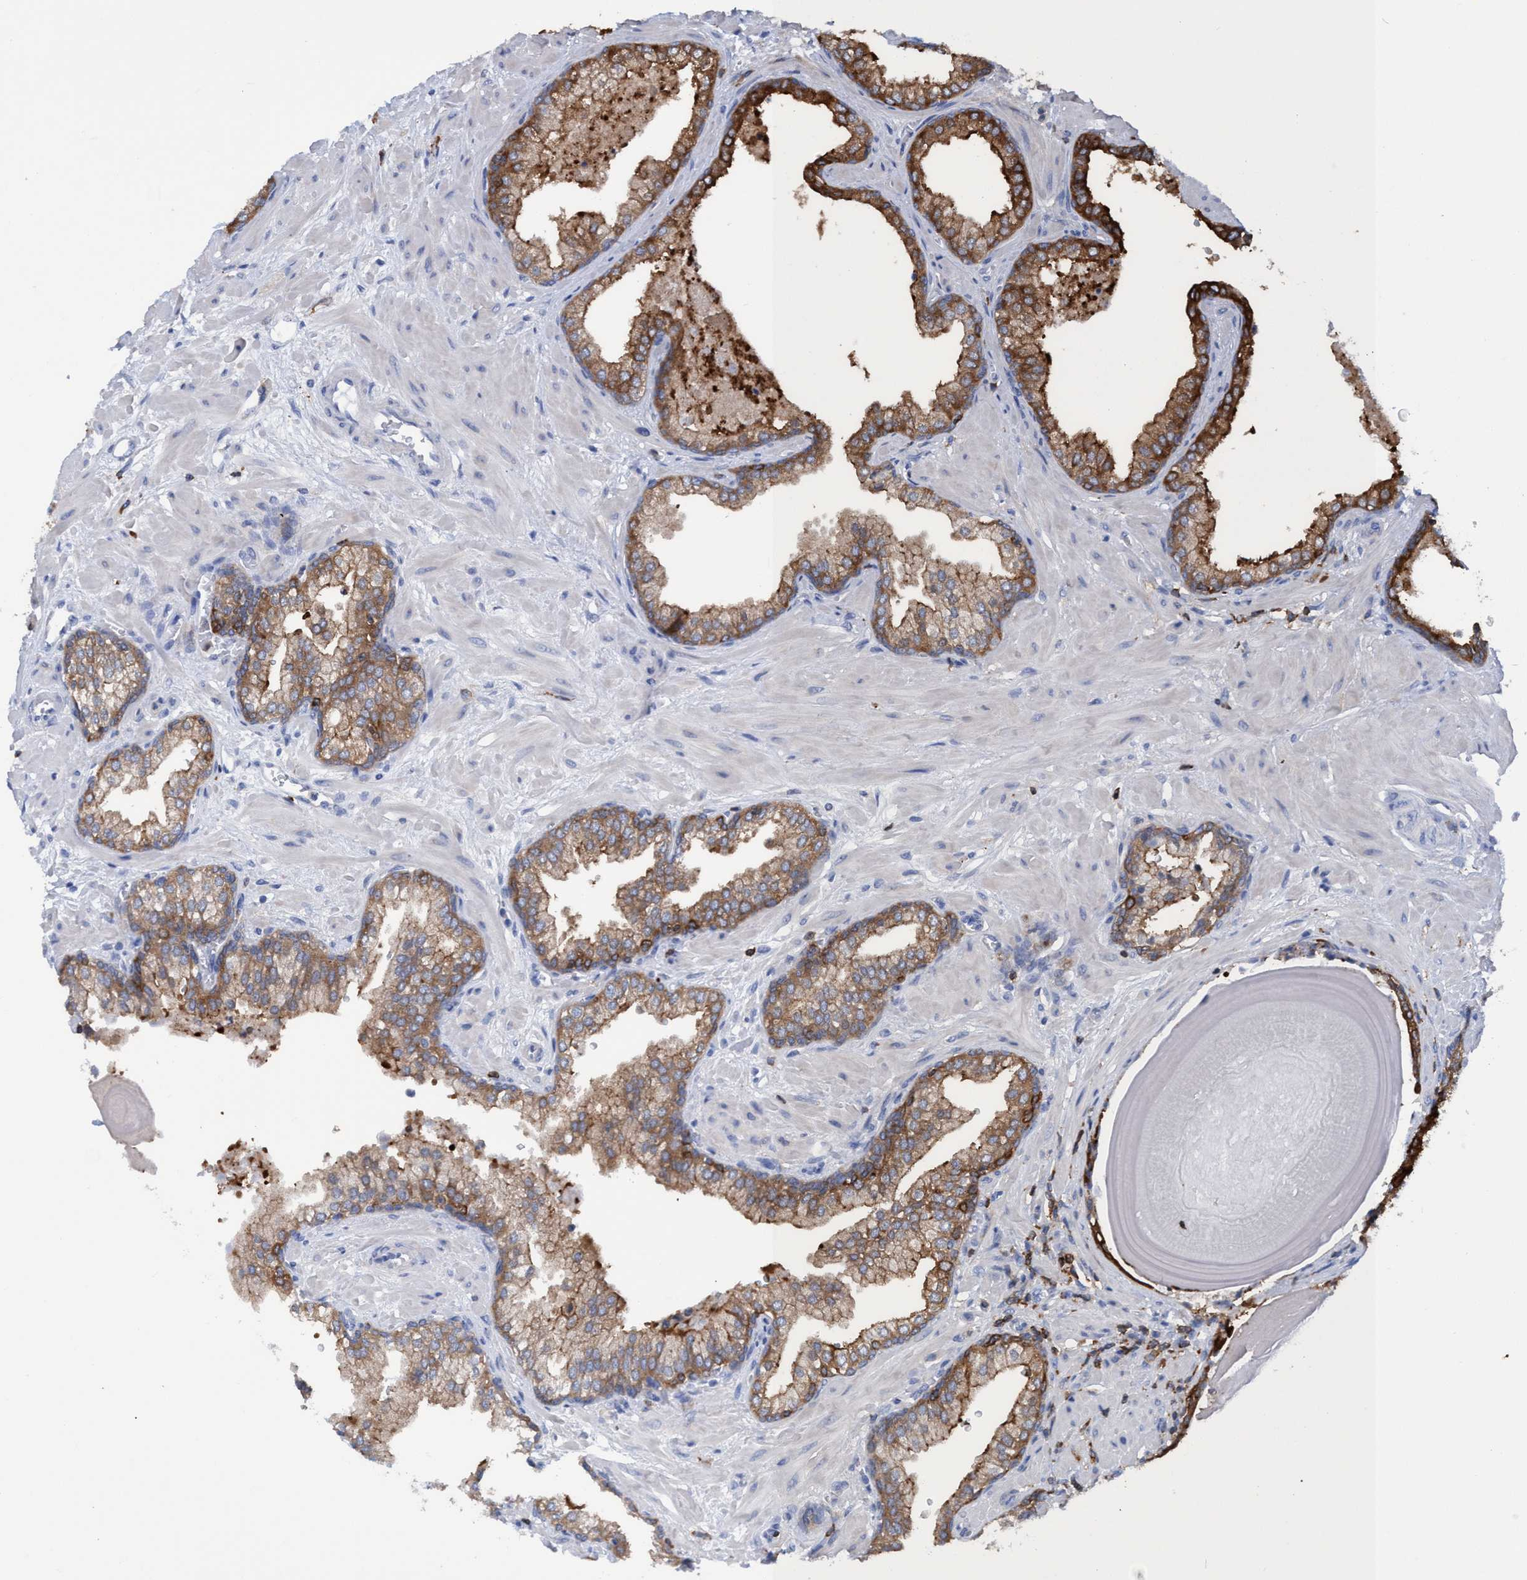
{"staining": {"intensity": "moderate", "quantity": "25%-75%", "location": "cytoplasmic/membranous"}, "tissue": "prostate cancer", "cell_type": "Tumor cells", "image_type": "cancer", "snomed": [{"axis": "morphology", "description": "Adenocarcinoma, Low grade"}, {"axis": "topography", "description": "Prostate"}], "caption": "A histopathology image of human prostate low-grade adenocarcinoma stained for a protein exhibits moderate cytoplasmic/membranous brown staining in tumor cells.", "gene": "EZR", "patient": {"sex": "male", "age": 53}}